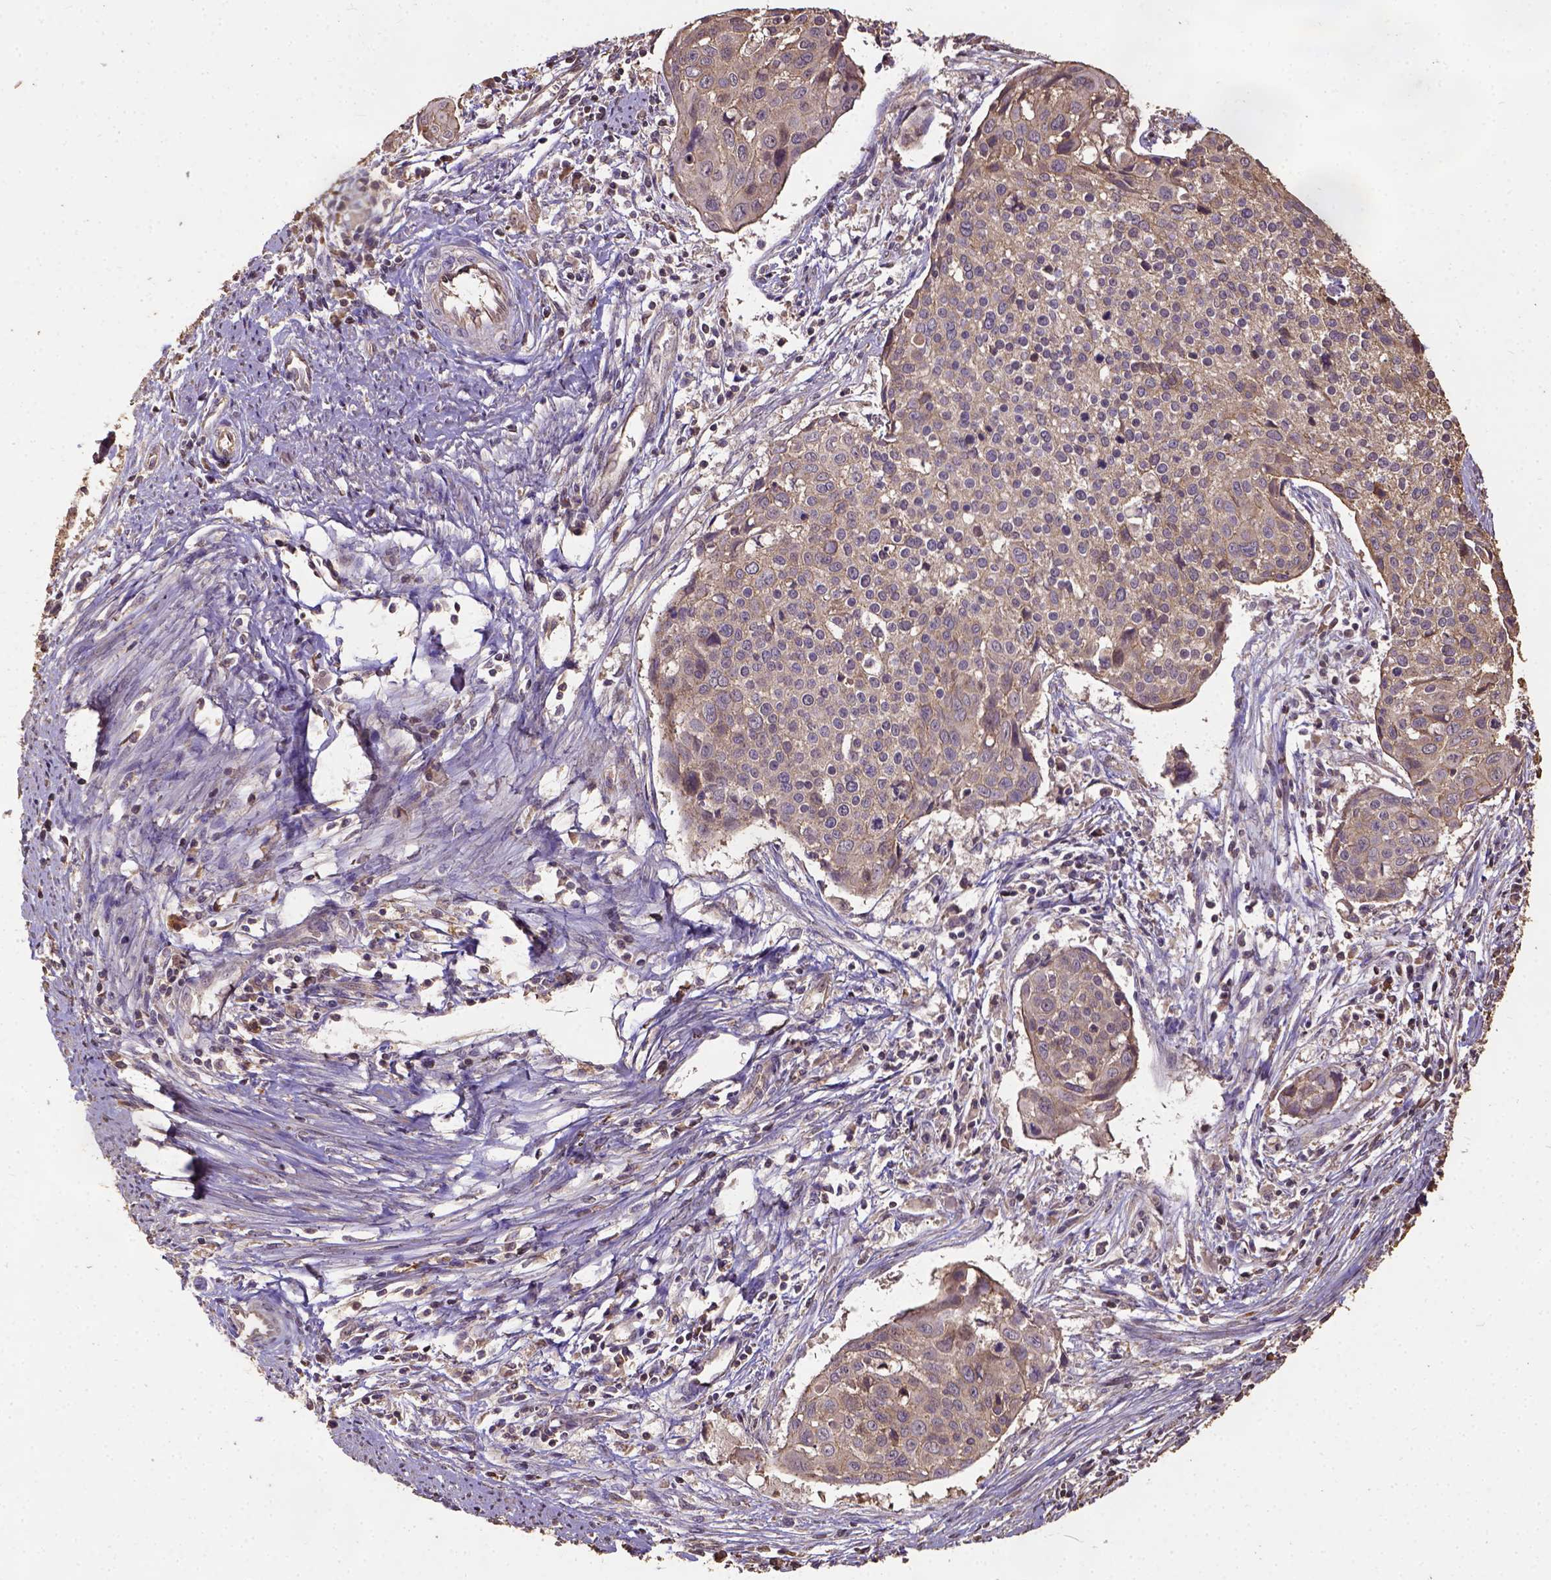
{"staining": {"intensity": "weak", "quantity": ">75%", "location": "cytoplasmic/membranous"}, "tissue": "cervical cancer", "cell_type": "Tumor cells", "image_type": "cancer", "snomed": [{"axis": "morphology", "description": "Squamous cell carcinoma, NOS"}, {"axis": "topography", "description": "Cervix"}], "caption": "Immunohistochemistry (IHC) photomicrograph of human squamous cell carcinoma (cervical) stained for a protein (brown), which exhibits low levels of weak cytoplasmic/membranous positivity in approximately >75% of tumor cells.", "gene": "ATP1B3", "patient": {"sex": "female", "age": 39}}